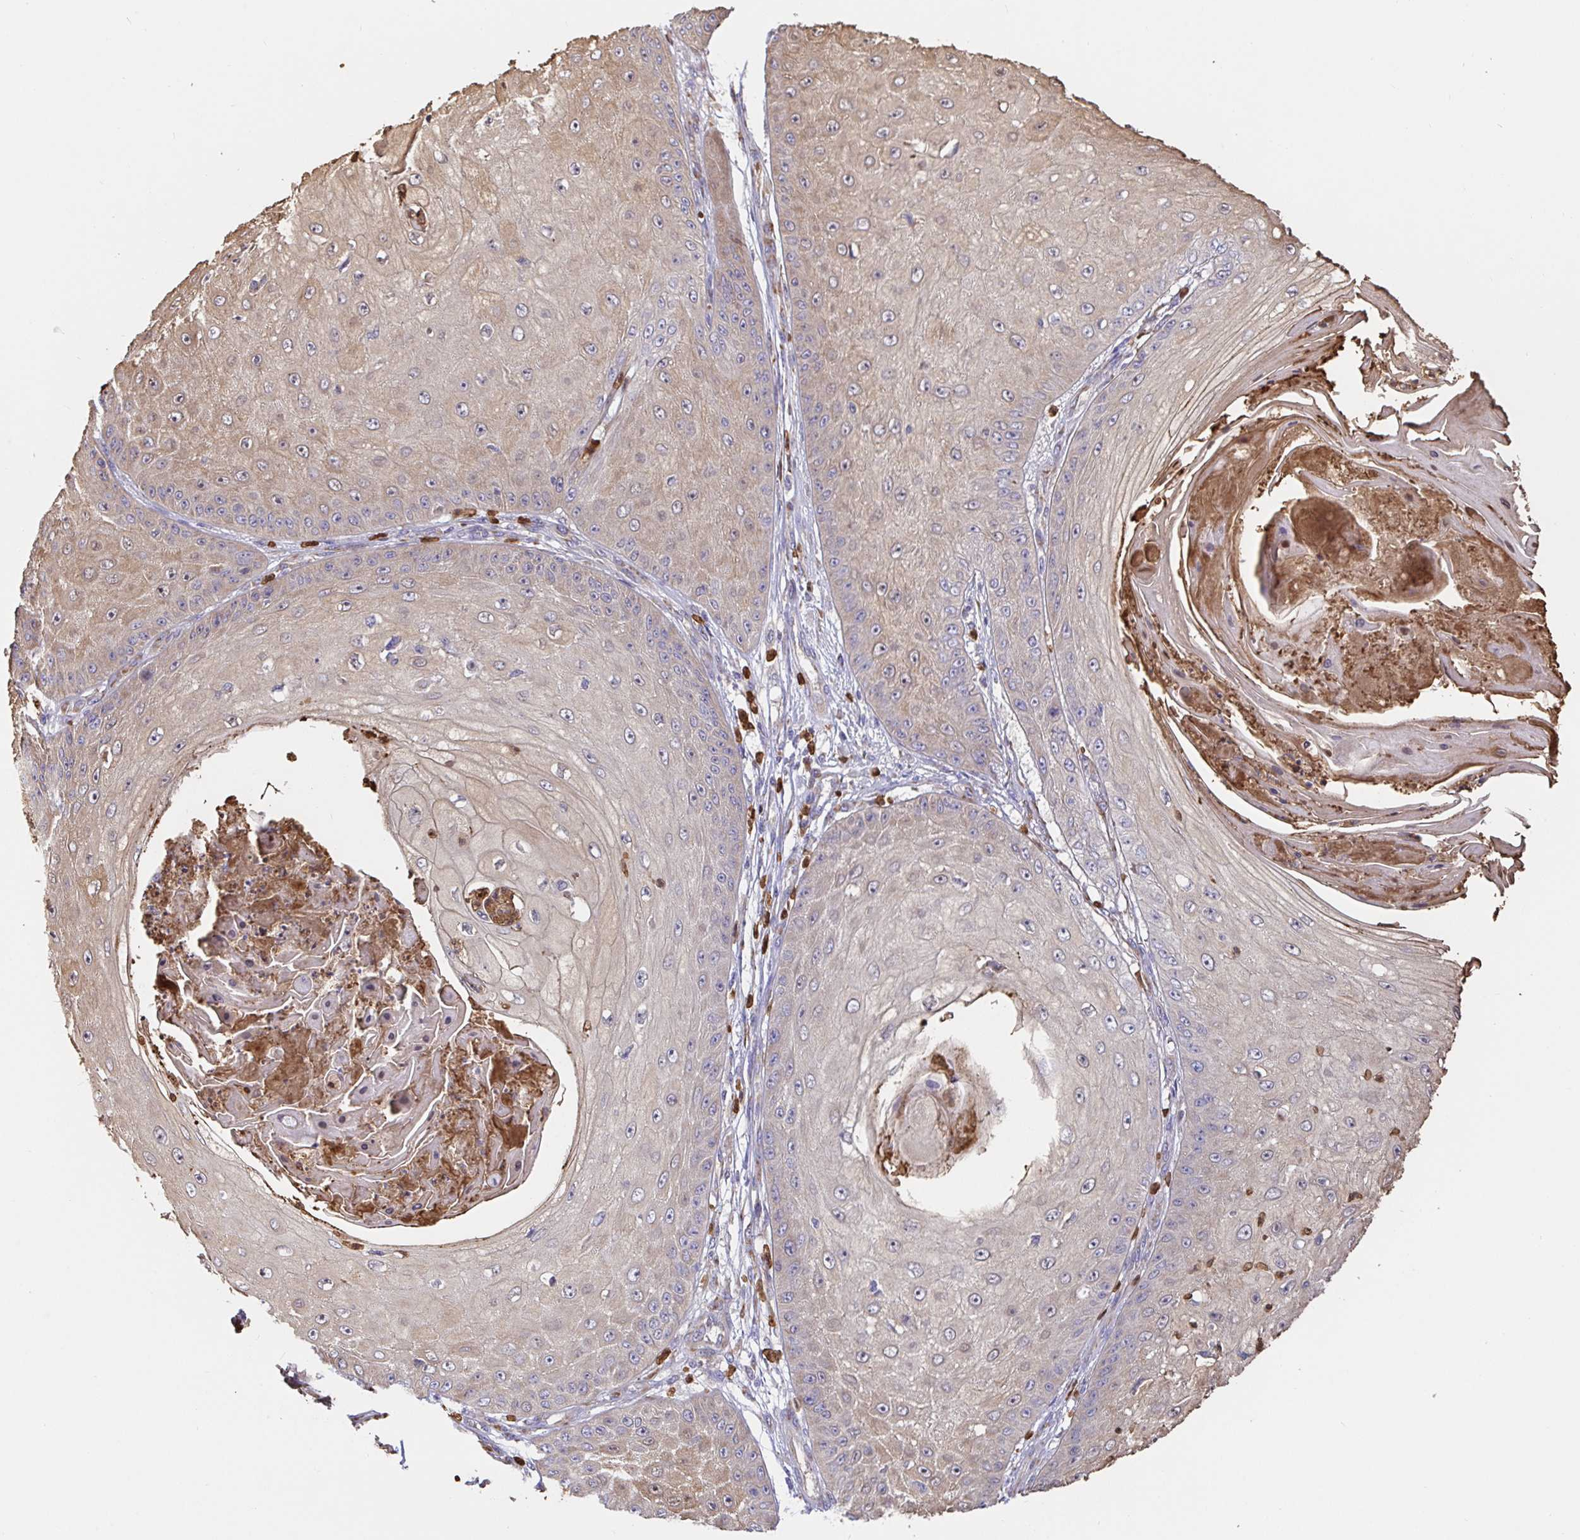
{"staining": {"intensity": "weak", "quantity": "25%-75%", "location": "cytoplasmic/membranous"}, "tissue": "skin cancer", "cell_type": "Tumor cells", "image_type": "cancer", "snomed": [{"axis": "morphology", "description": "Squamous cell carcinoma, NOS"}, {"axis": "topography", "description": "Skin"}], "caption": "A low amount of weak cytoplasmic/membranous expression is seen in approximately 25%-75% of tumor cells in skin cancer tissue.", "gene": "PDPK1", "patient": {"sex": "male", "age": 70}}